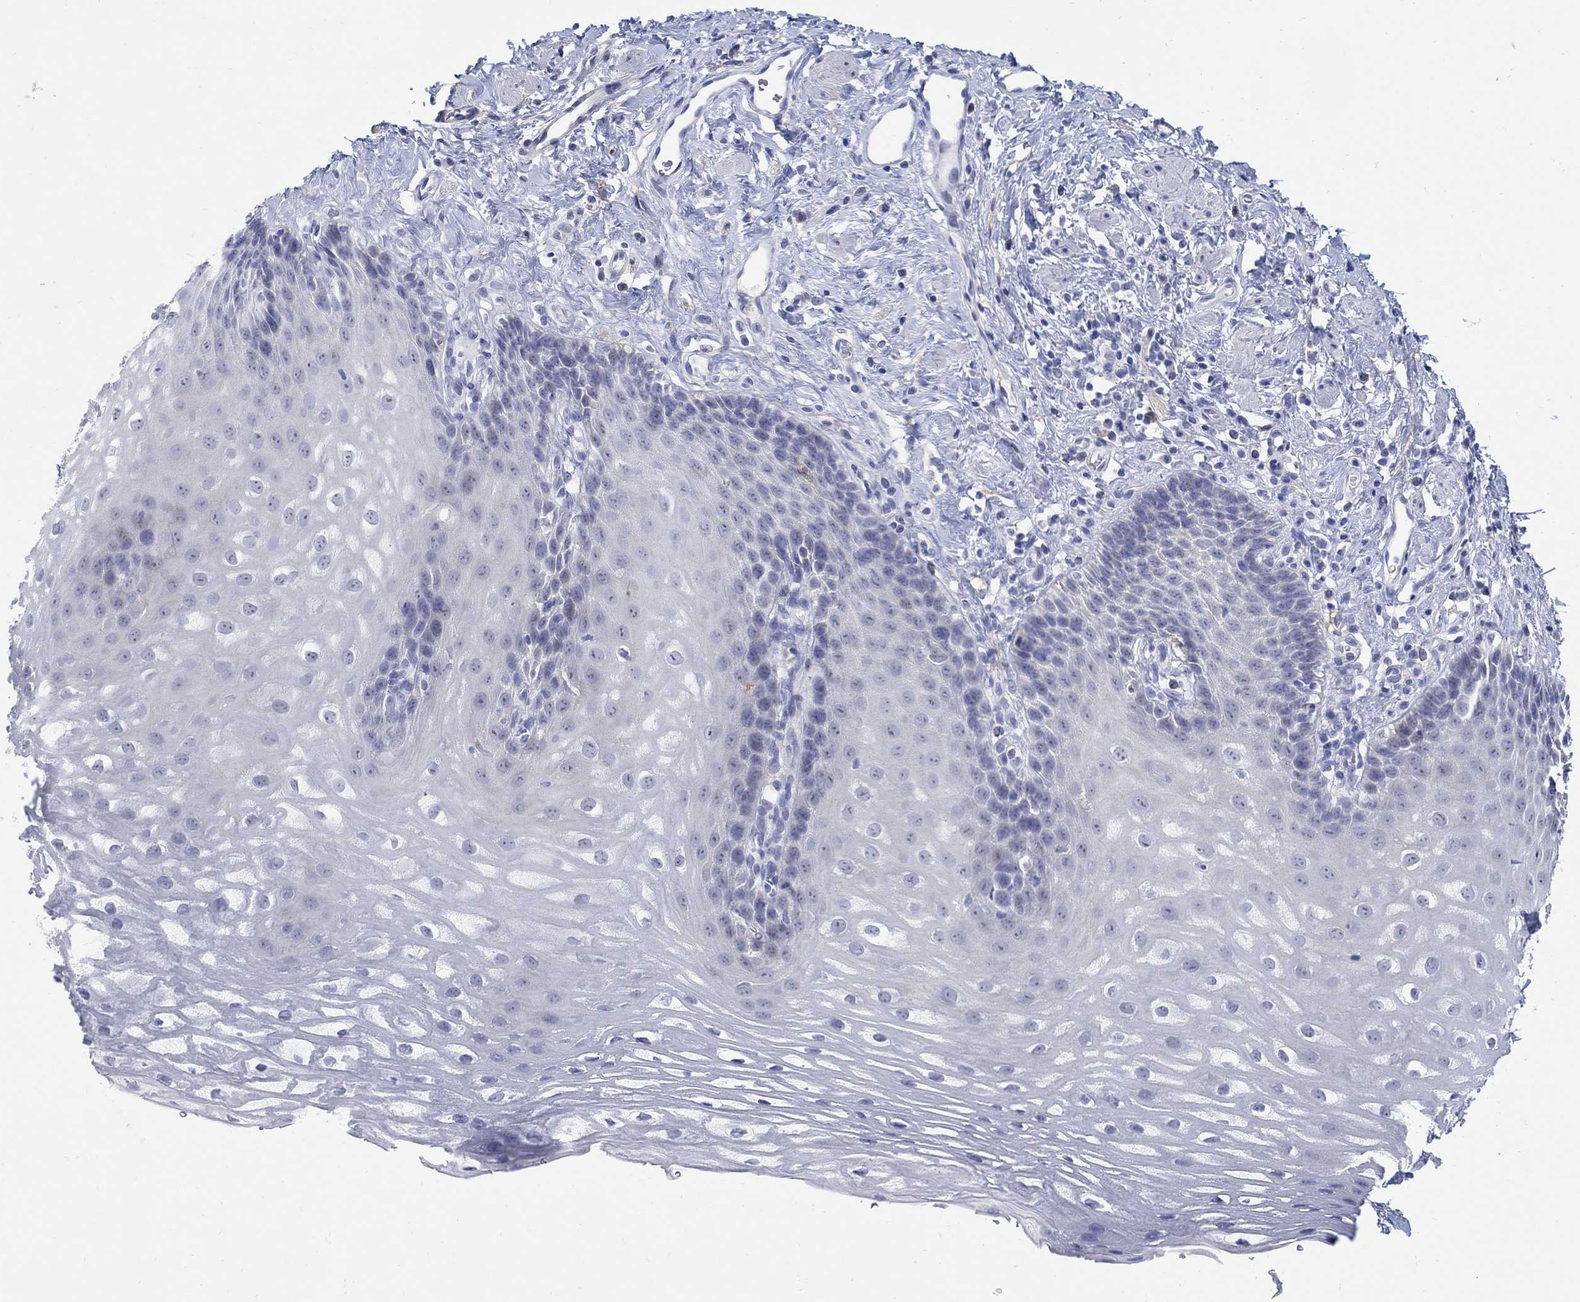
{"staining": {"intensity": "negative", "quantity": "none", "location": "none"}, "tissue": "esophagus", "cell_type": "Squamous epithelial cells", "image_type": "normal", "snomed": [{"axis": "morphology", "description": "Normal tissue, NOS"}, {"axis": "topography", "description": "Esophagus"}], "caption": "Micrograph shows no protein expression in squamous epithelial cells of unremarkable esophagus. The staining was performed using DAB (3,3'-diaminobenzidine) to visualize the protein expression in brown, while the nuclei were stained in blue with hematoxylin (Magnification: 20x).", "gene": "REEP2", "patient": {"sex": "male", "age": 64}}